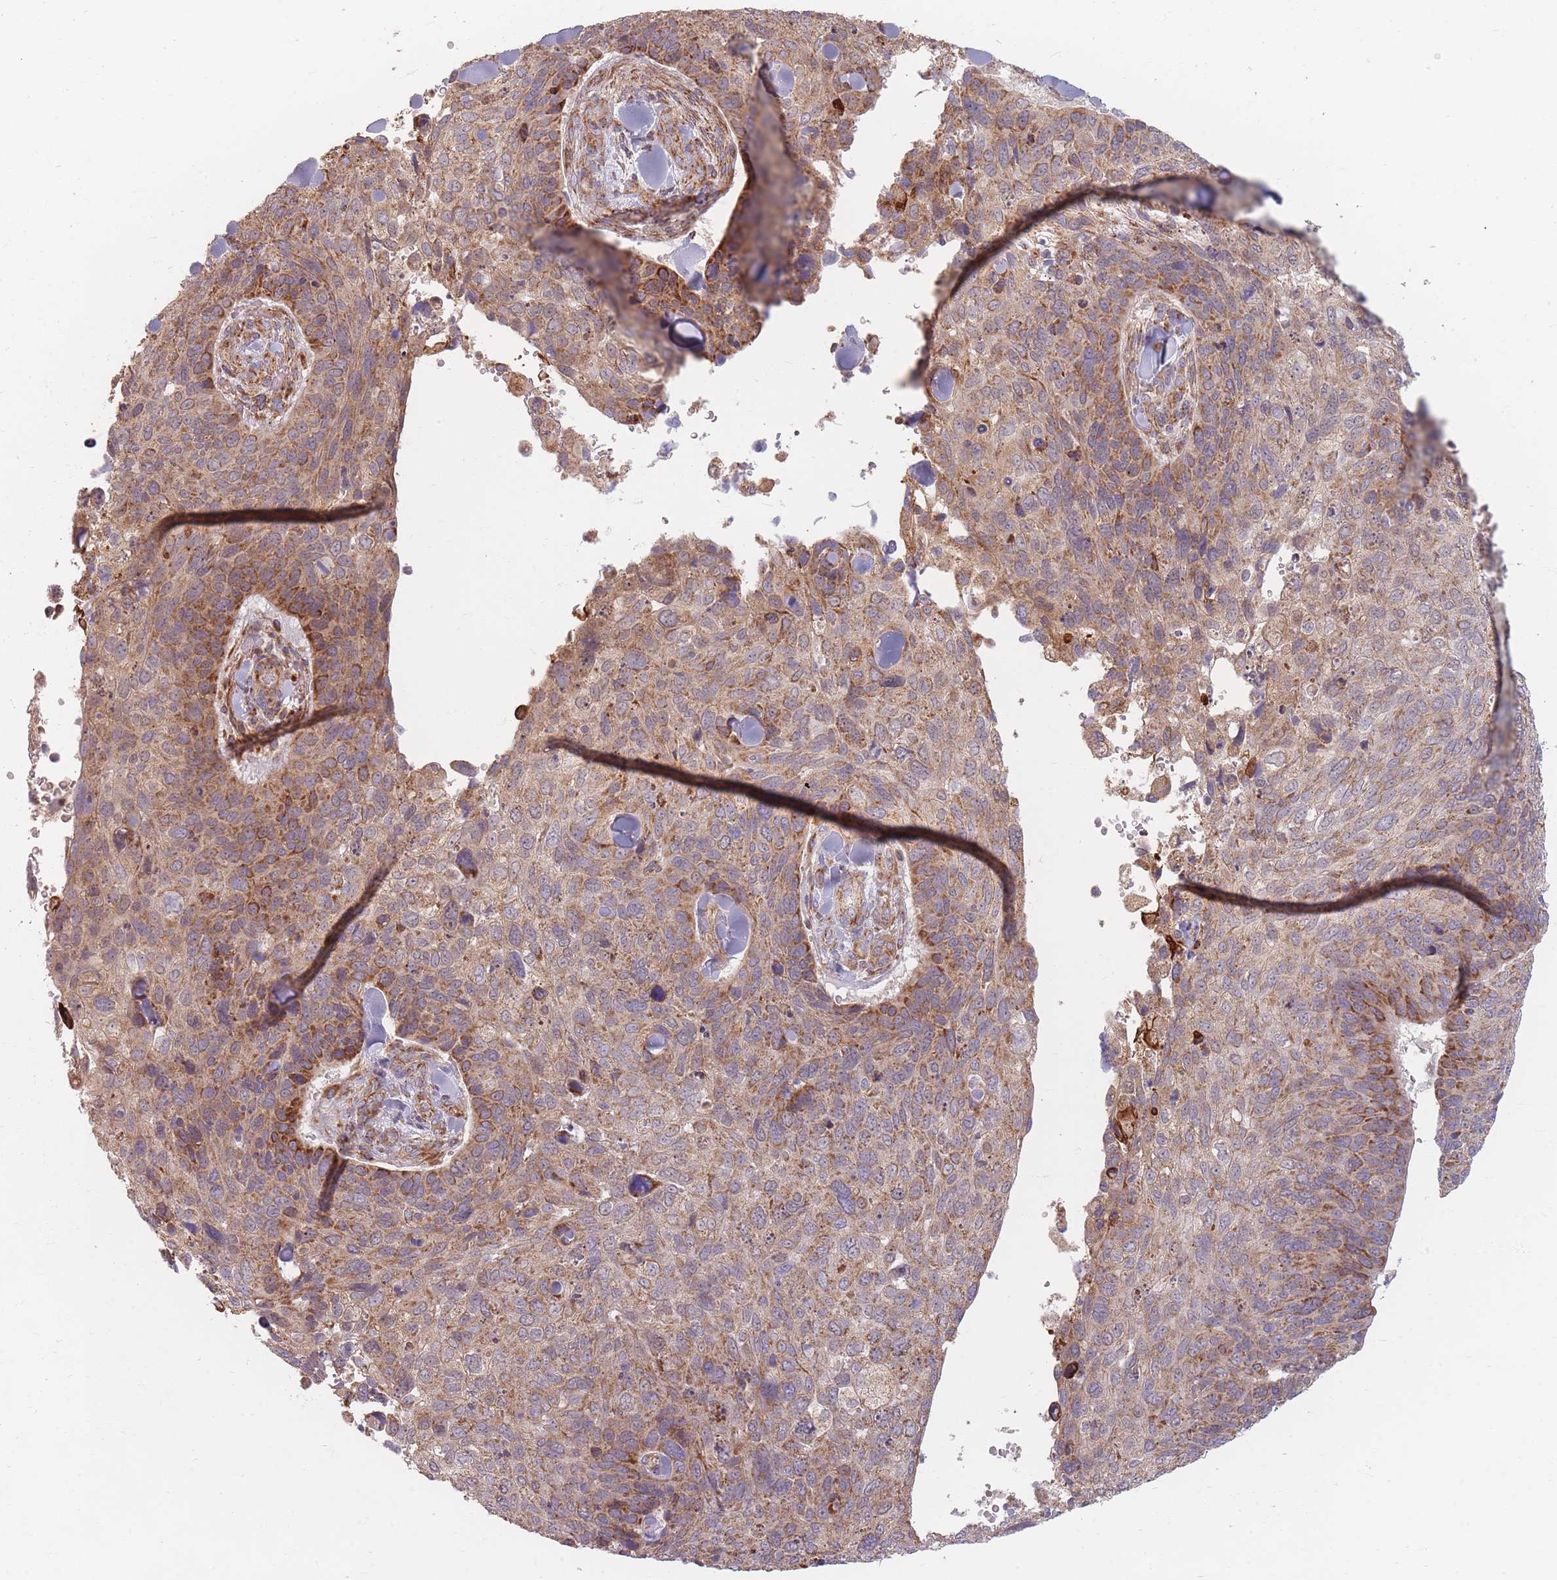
{"staining": {"intensity": "moderate", "quantity": ">75%", "location": "cytoplasmic/membranous"}, "tissue": "skin cancer", "cell_type": "Tumor cells", "image_type": "cancer", "snomed": [{"axis": "morphology", "description": "Basal cell carcinoma"}, {"axis": "topography", "description": "Skin"}], "caption": "Brown immunohistochemical staining in basal cell carcinoma (skin) demonstrates moderate cytoplasmic/membranous expression in about >75% of tumor cells. (Brightfield microscopy of DAB IHC at high magnification).", "gene": "ESRP2", "patient": {"sex": "female", "age": 74}}